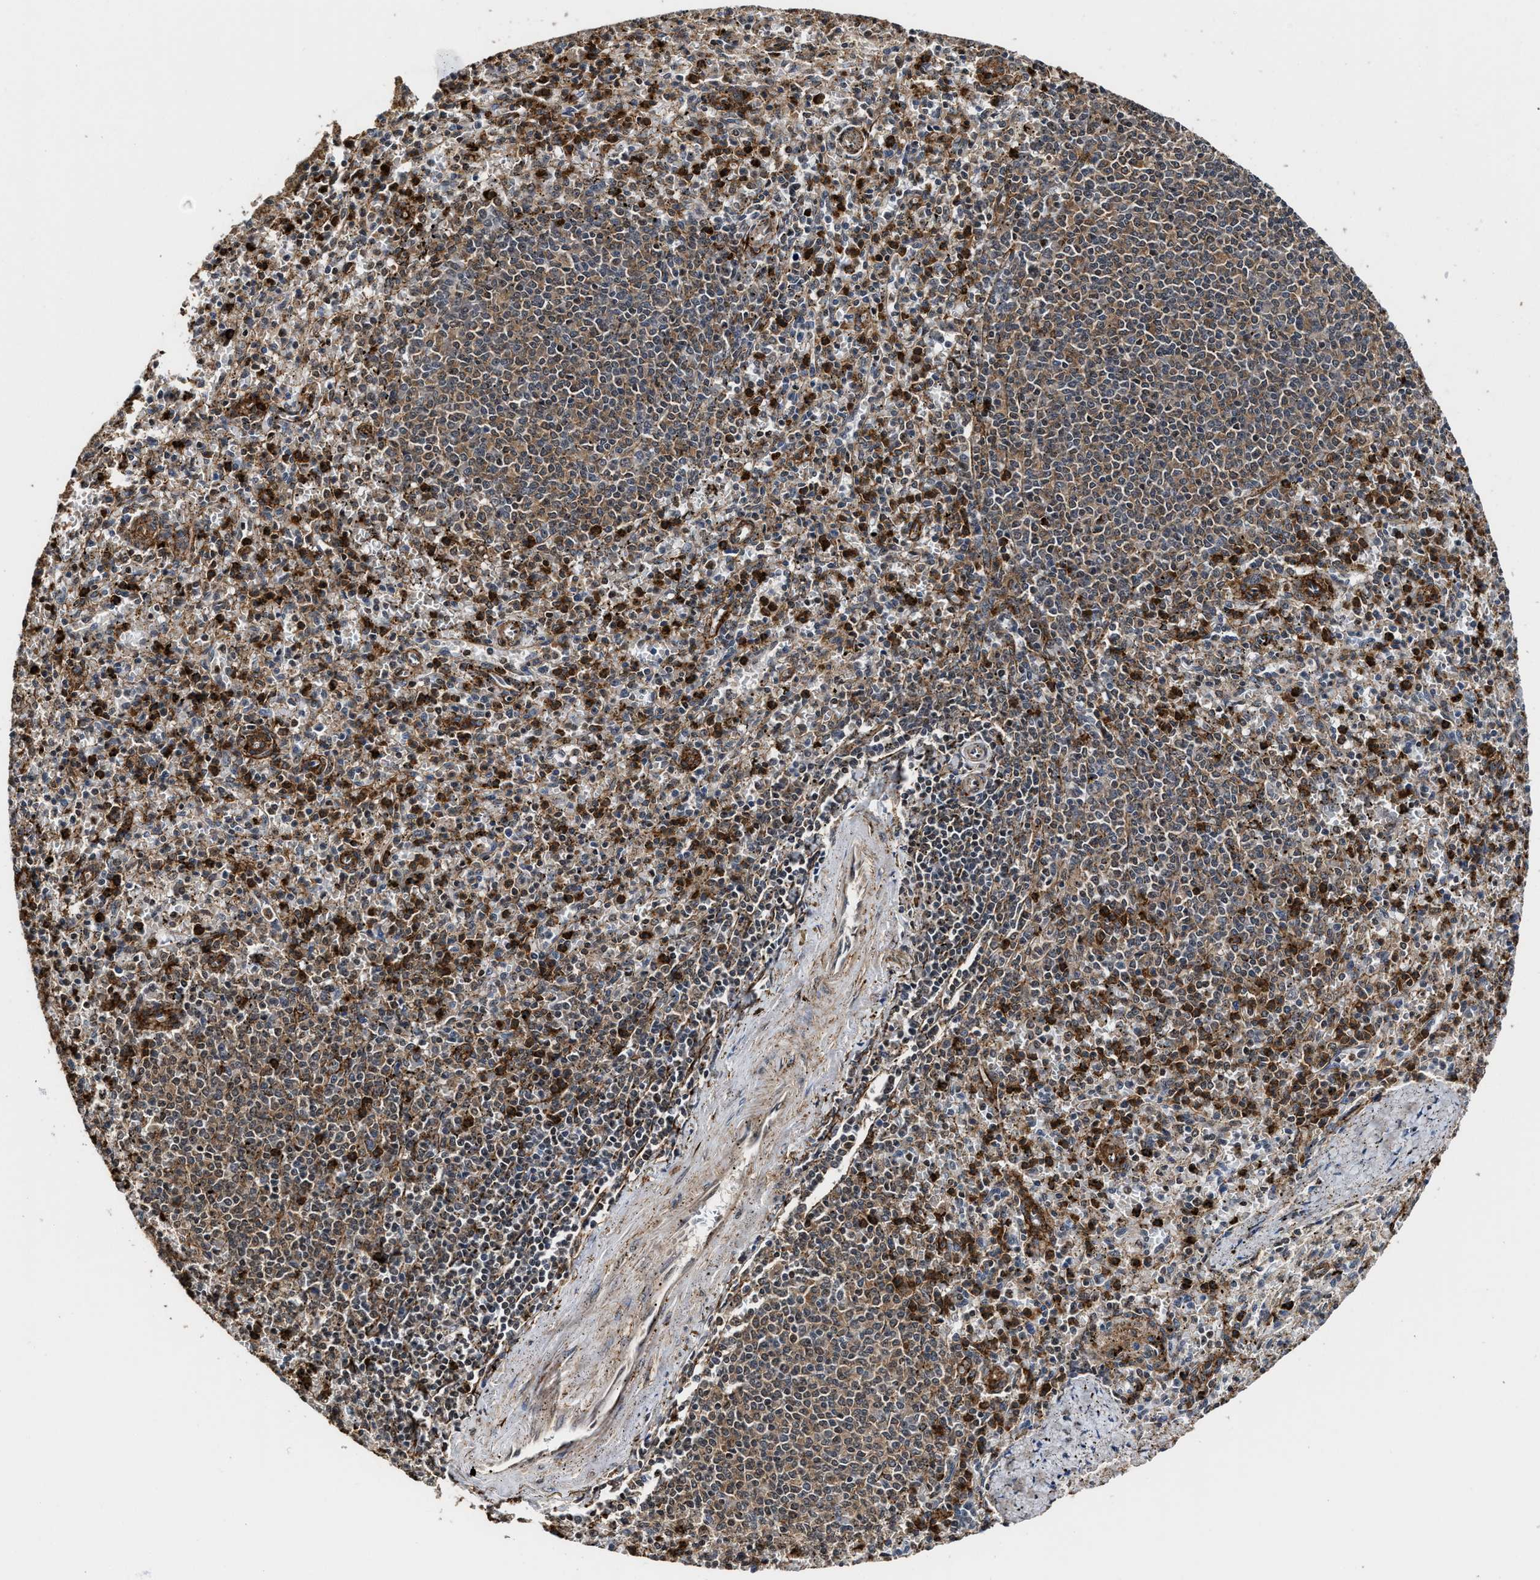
{"staining": {"intensity": "strong", "quantity": ">75%", "location": "cytoplasmic/membranous,nuclear"}, "tissue": "spleen", "cell_type": "Cells in red pulp", "image_type": "normal", "snomed": [{"axis": "morphology", "description": "Normal tissue, NOS"}, {"axis": "topography", "description": "Spleen"}], "caption": "An immunohistochemistry (IHC) image of unremarkable tissue is shown. Protein staining in brown shows strong cytoplasmic/membranous,nuclear positivity in spleen within cells in red pulp.", "gene": "SEPTIN2", "patient": {"sex": "male", "age": 72}}